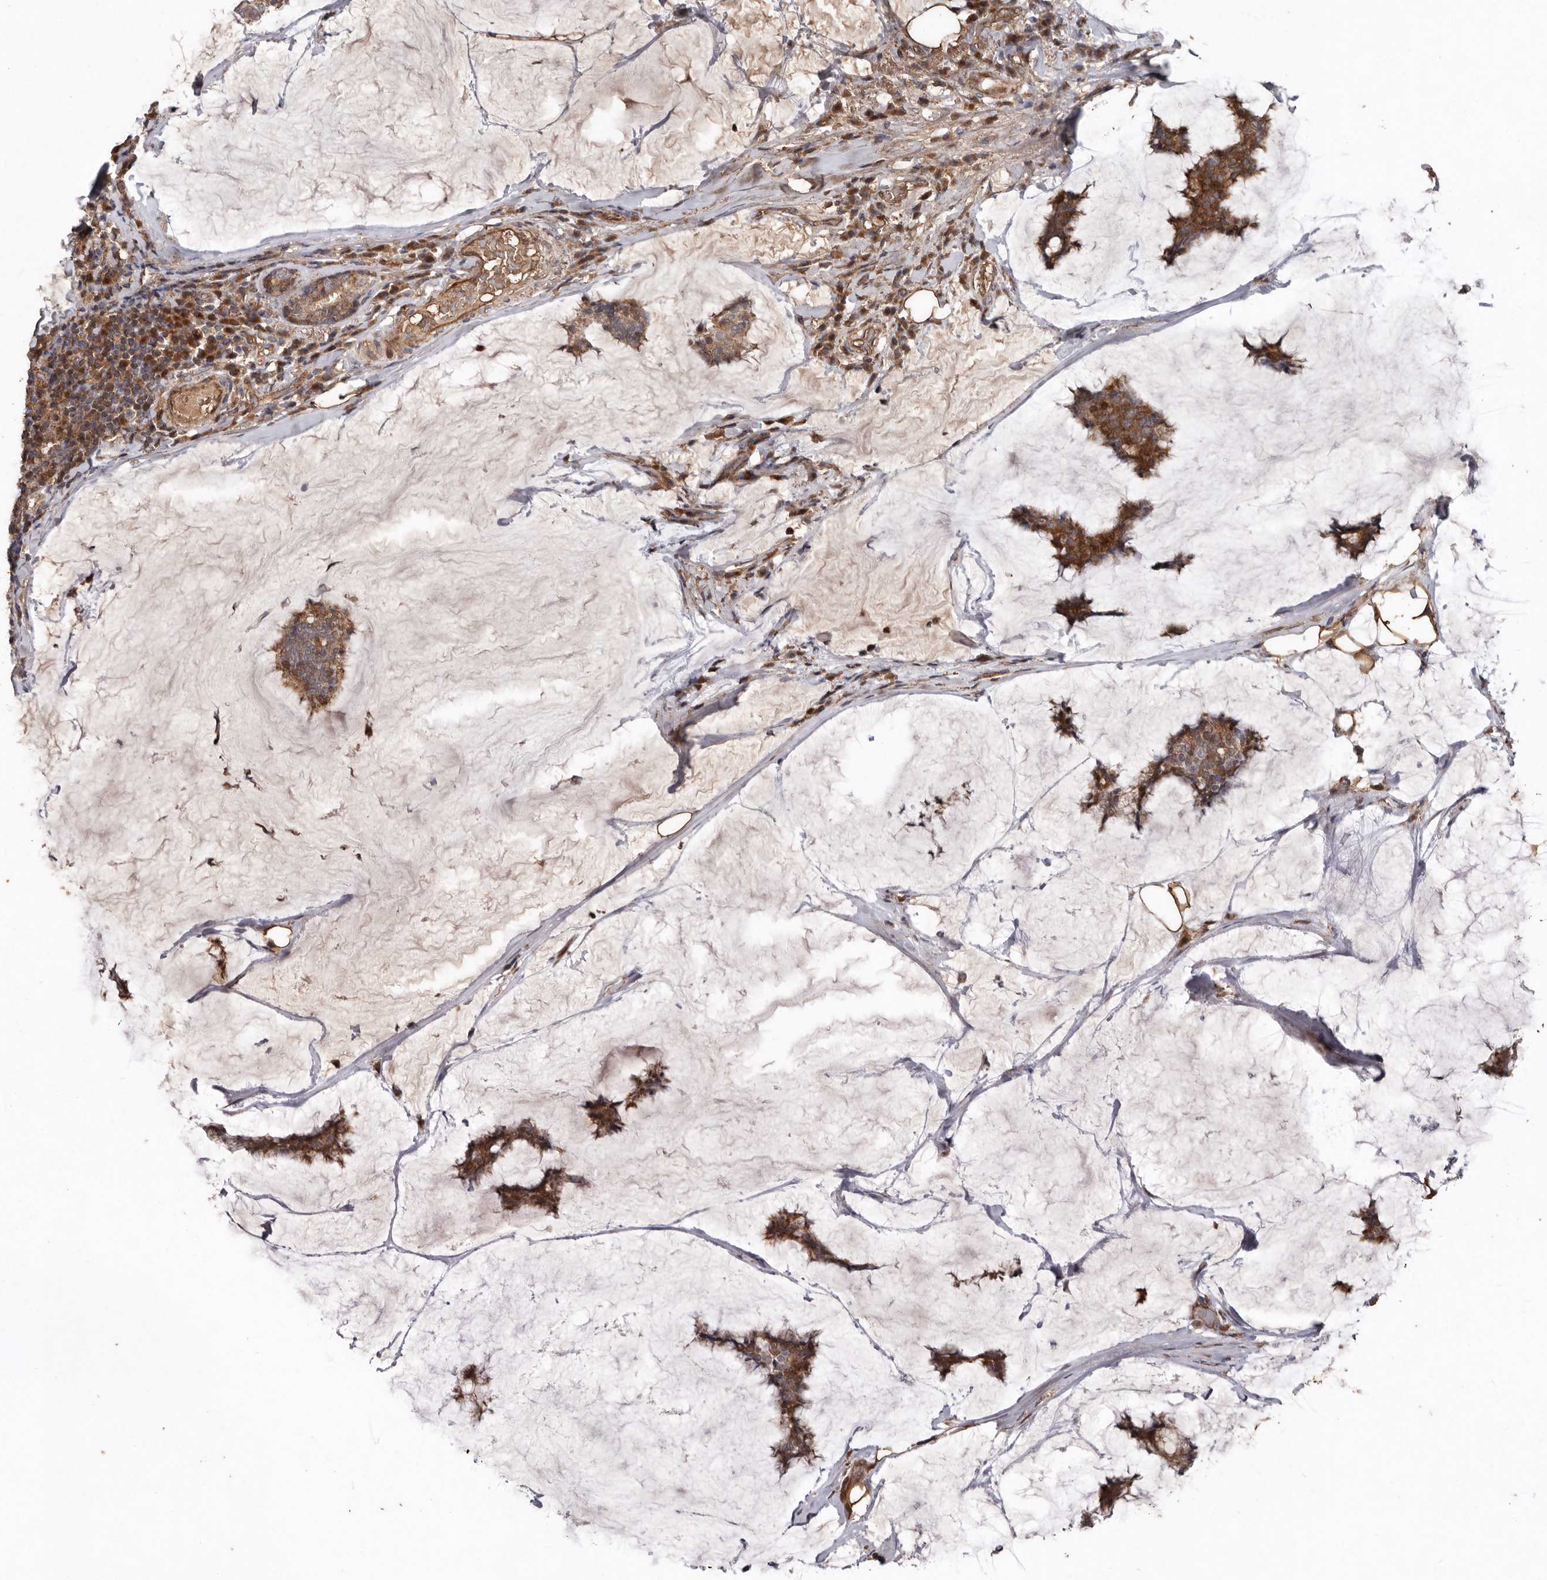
{"staining": {"intensity": "moderate", "quantity": ">75%", "location": "cytoplasmic/membranous"}, "tissue": "breast cancer", "cell_type": "Tumor cells", "image_type": "cancer", "snomed": [{"axis": "morphology", "description": "Duct carcinoma"}, {"axis": "topography", "description": "Breast"}], "caption": "A high-resolution micrograph shows immunohistochemistry staining of invasive ductal carcinoma (breast), which demonstrates moderate cytoplasmic/membranous staining in approximately >75% of tumor cells.", "gene": "RANBP17", "patient": {"sex": "female", "age": 93}}